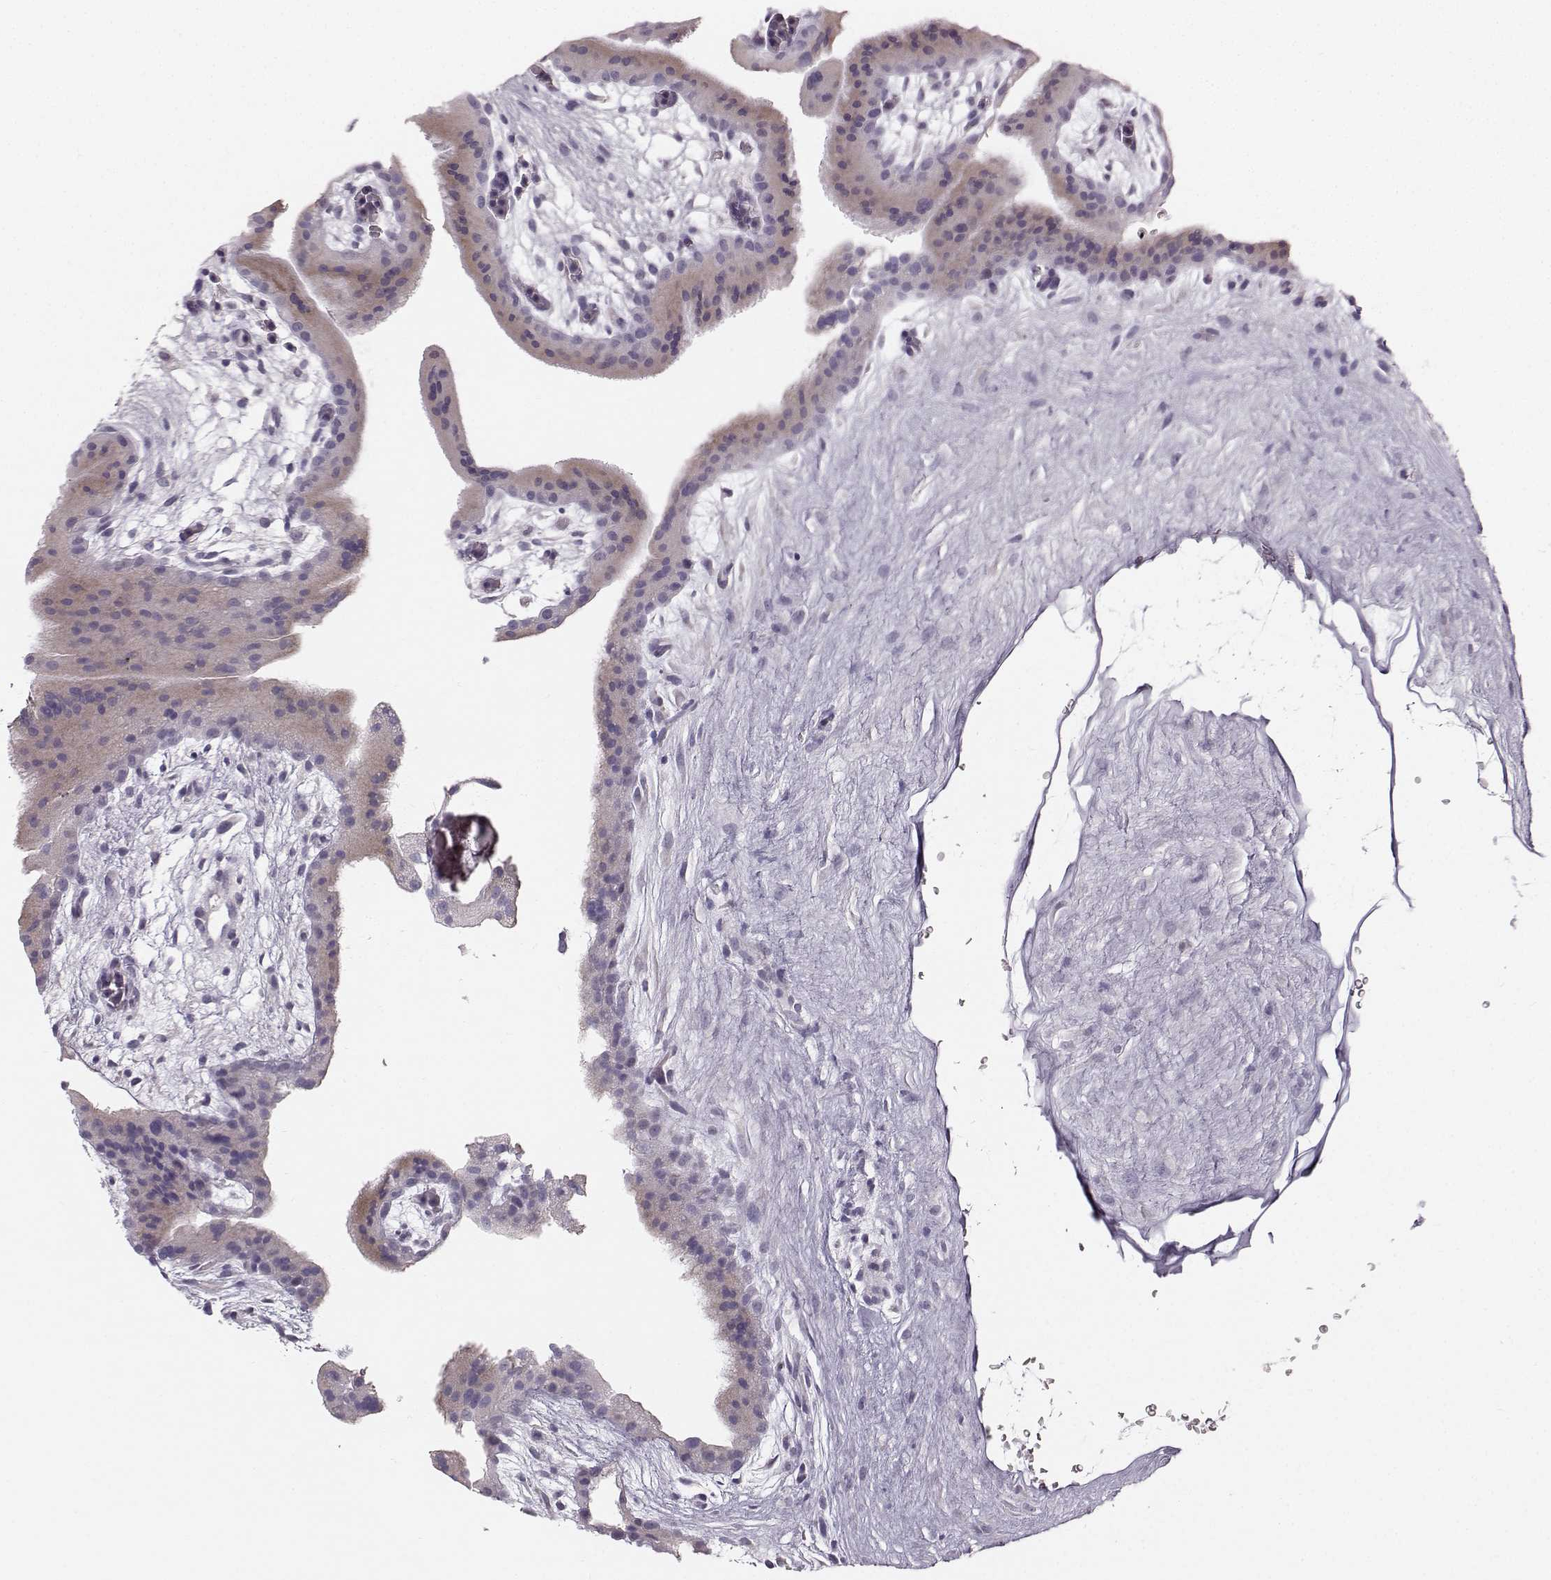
{"staining": {"intensity": "negative", "quantity": "none", "location": "none"}, "tissue": "placenta", "cell_type": "Decidual cells", "image_type": "normal", "snomed": [{"axis": "morphology", "description": "Normal tissue, NOS"}, {"axis": "topography", "description": "Placenta"}], "caption": "Immunohistochemical staining of benign human placenta demonstrates no significant positivity in decidual cells. (Brightfield microscopy of DAB (3,3'-diaminobenzidine) IHC at high magnification).", "gene": "CASR", "patient": {"sex": "female", "age": 19}}